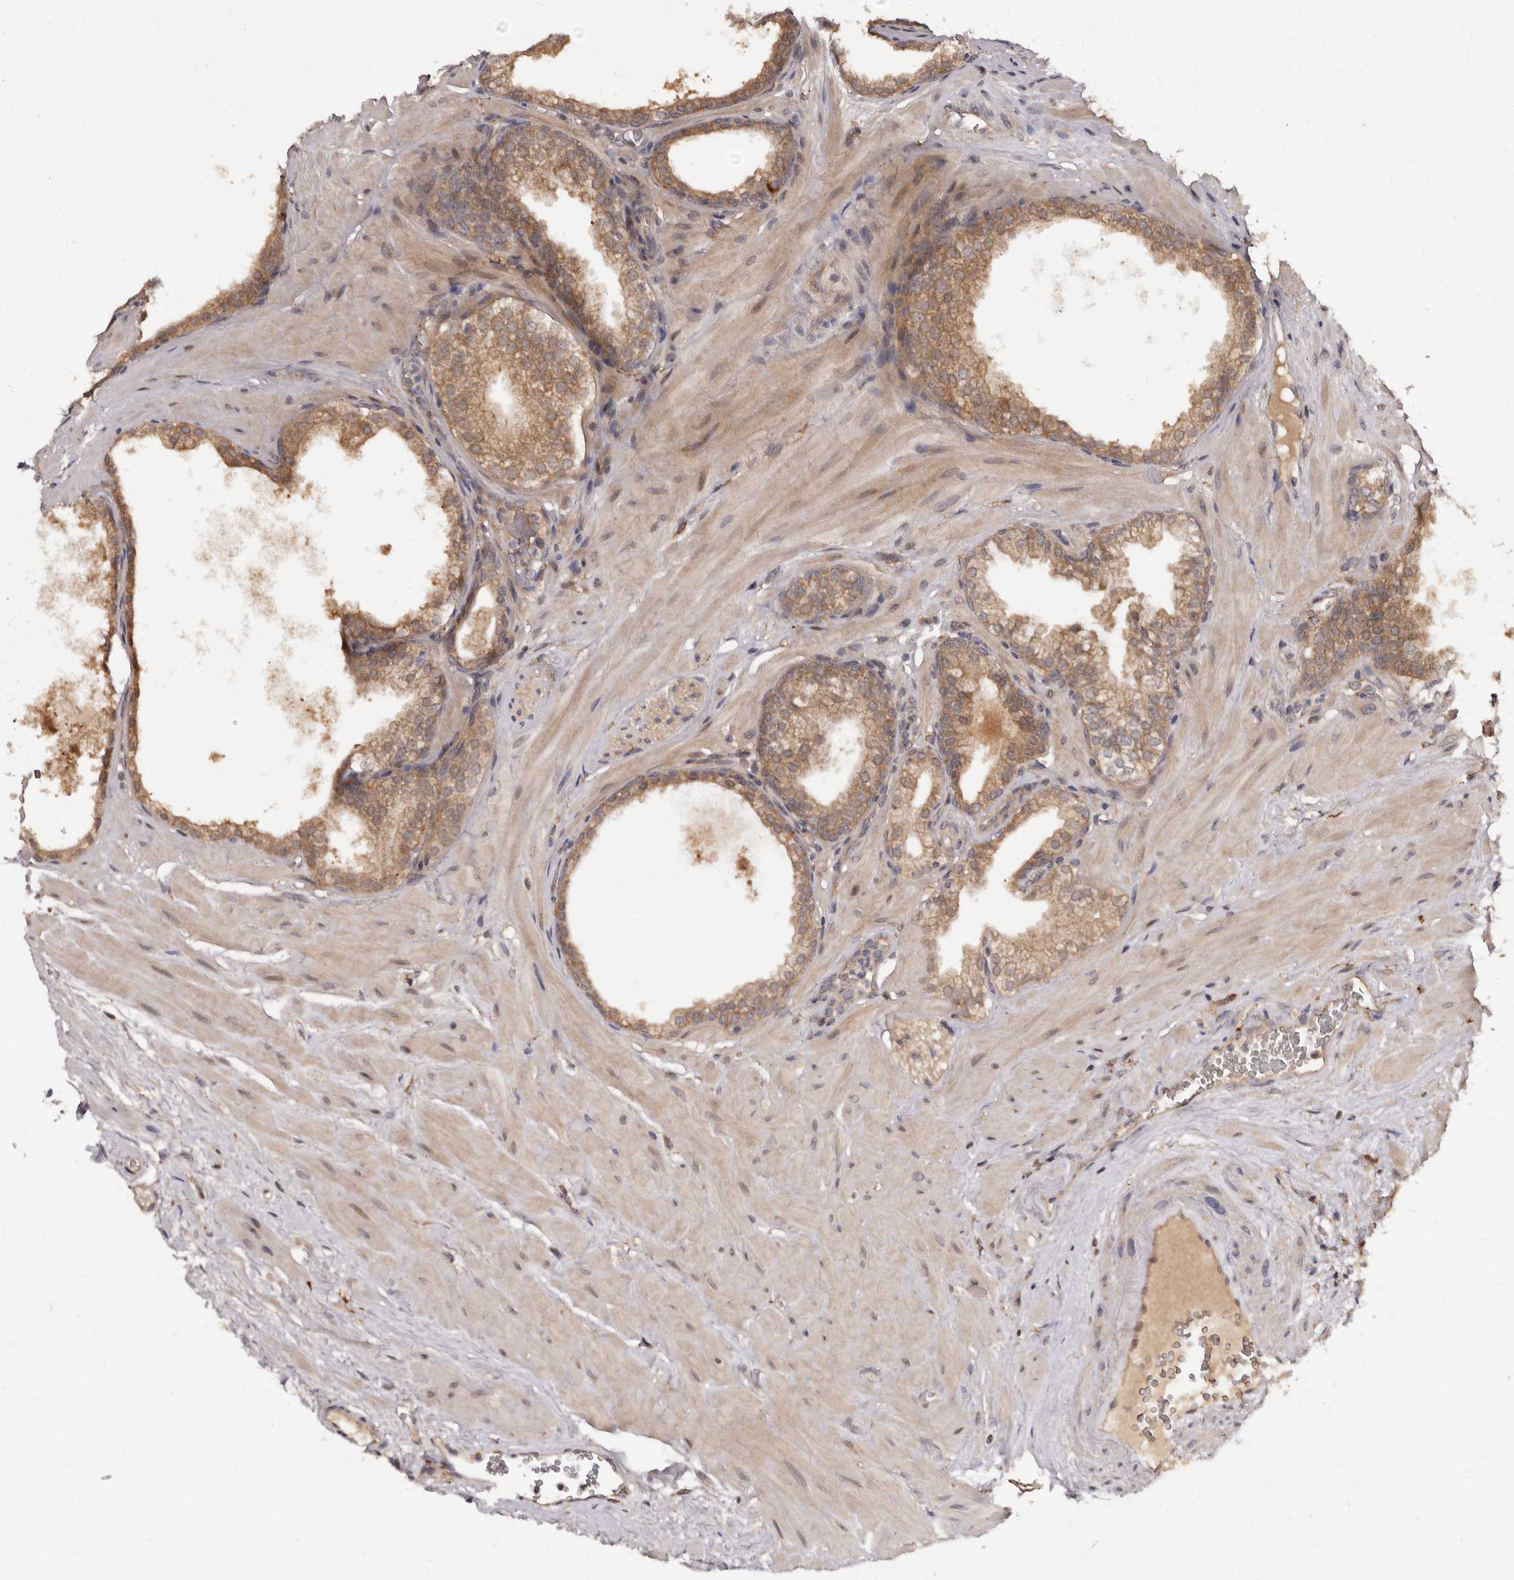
{"staining": {"intensity": "moderate", "quantity": ">75%", "location": "cytoplasmic/membranous"}, "tissue": "prostate", "cell_type": "Glandular cells", "image_type": "normal", "snomed": [{"axis": "morphology", "description": "Normal tissue, NOS"}, {"axis": "morphology", "description": "Urothelial carcinoma, Low grade"}, {"axis": "topography", "description": "Urinary bladder"}, {"axis": "topography", "description": "Prostate"}], "caption": "Protein staining by immunohistochemistry shows moderate cytoplasmic/membranous positivity in approximately >75% of glandular cells in unremarkable prostate.", "gene": "INAVA", "patient": {"sex": "male", "age": 60}}